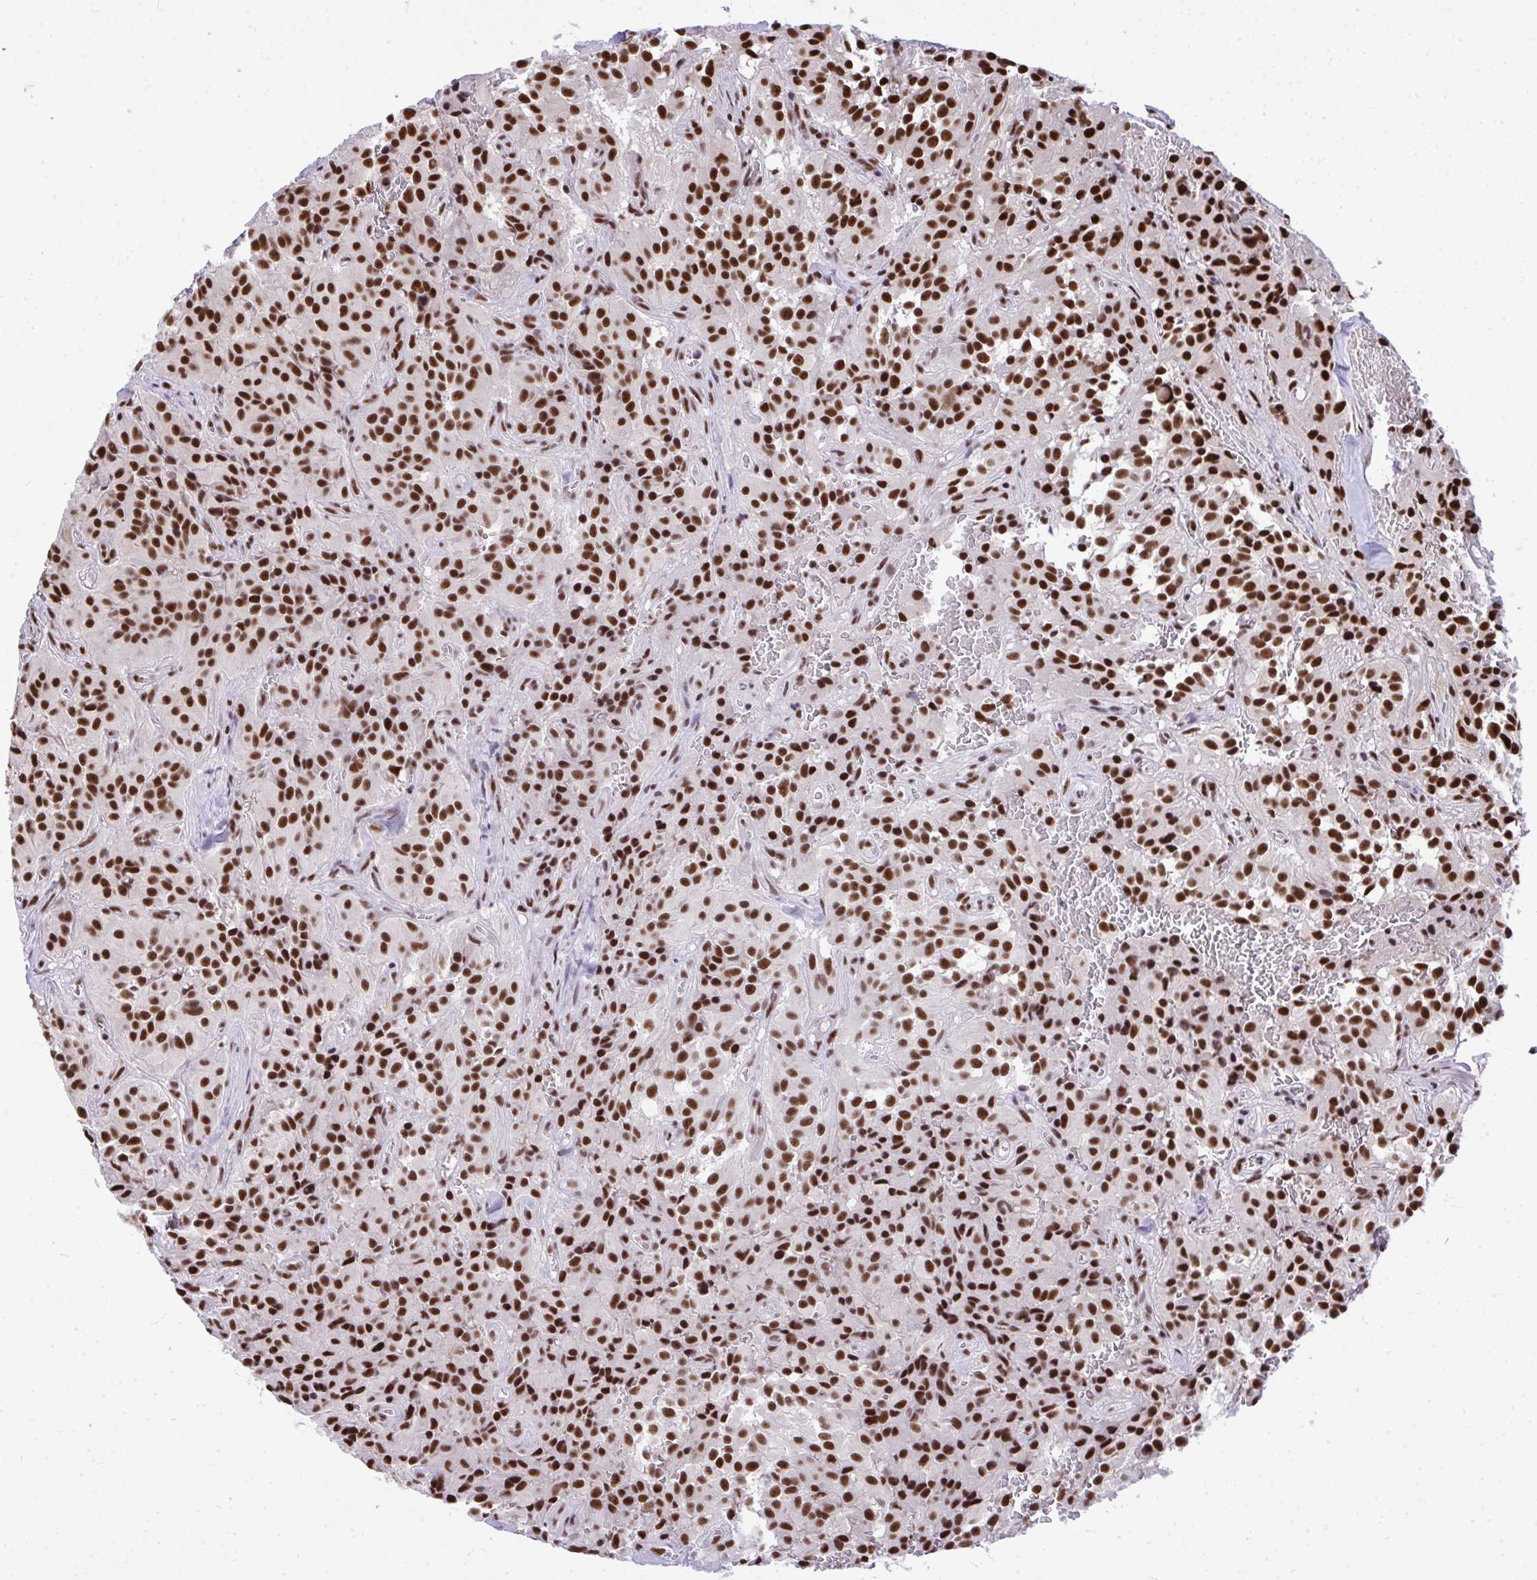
{"staining": {"intensity": "strong", "quantity": ">75%", "location": "nuclear"}, "tissue": "glioma", "cell_type": "Tumor cells", "image_type": "cancer", "snomed": [{"axis": "morphology", "description": "Glioma, malignant, Low grade"}, {"axis": "topography", "description": "Brain"}], "caption": "An immunohistochemistry (IHC) image of neoplastic tissue is shown. Protein staining in brown labels strong nuclear positivity in glioma within tumor cells.", "gene": "PRPF19", "patient": {"sex": "male", "age": 42}}